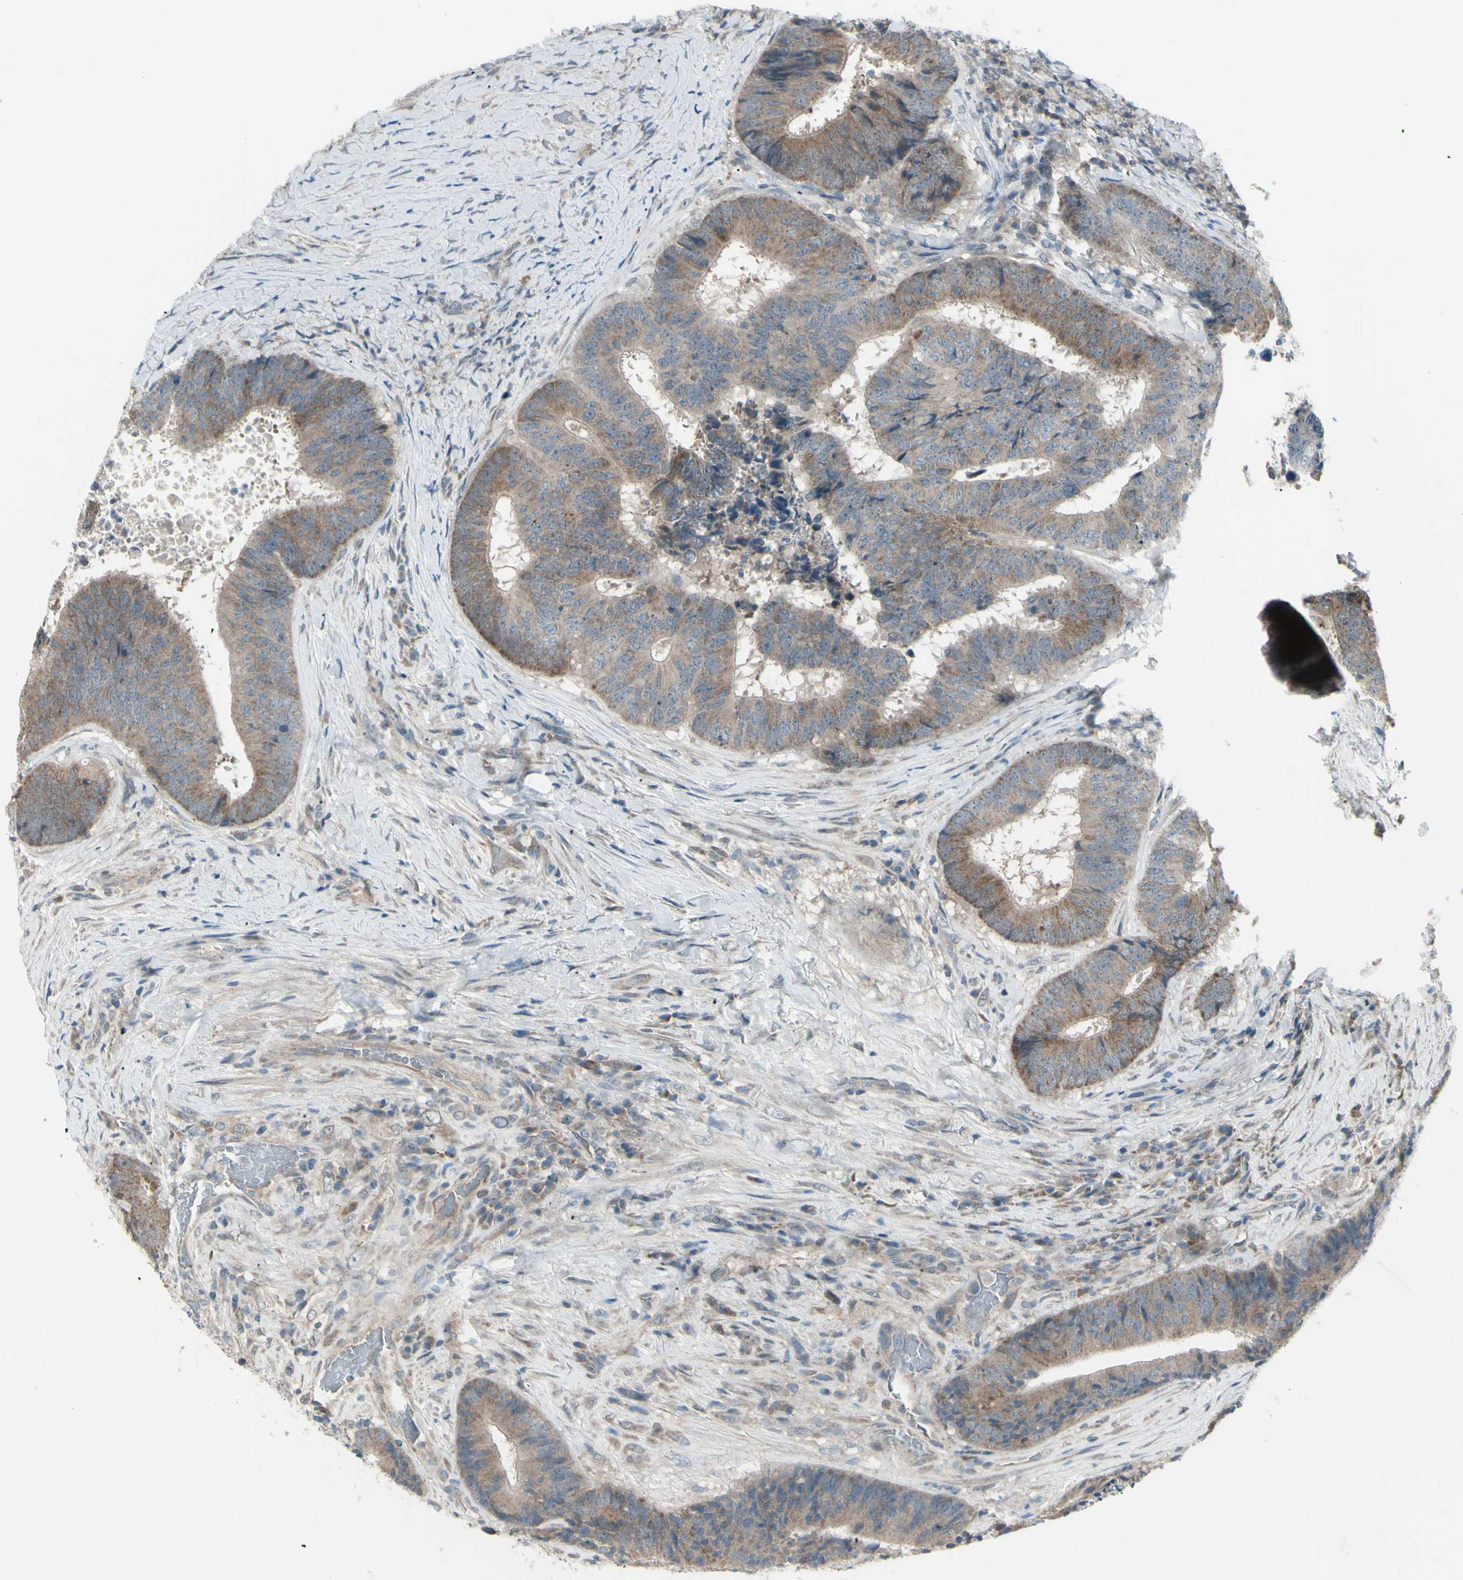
{"staining": {"intensity": "weak", "quantity": ">75%", "location": "cytoplasmic/membranous"}, "tissue": "colorectal cancer", "cell_type": "Tumor cells", "image_type": "cancer", "snomed": [{"axis": "morphology", "description": "Adenocarcinoma, NOS"}, {"axis": "topography", "description": "Rectum"}], "caption": "A histopathology image showing weak cytoplasmic/membranous expression in approximately >75% of tumor cells in colorectal cancer (adenocarcinoma), as visualized by brown immunohistochemical staining.", "gene": "NAXD", "patient": {"sex": "male", "age": 72}}